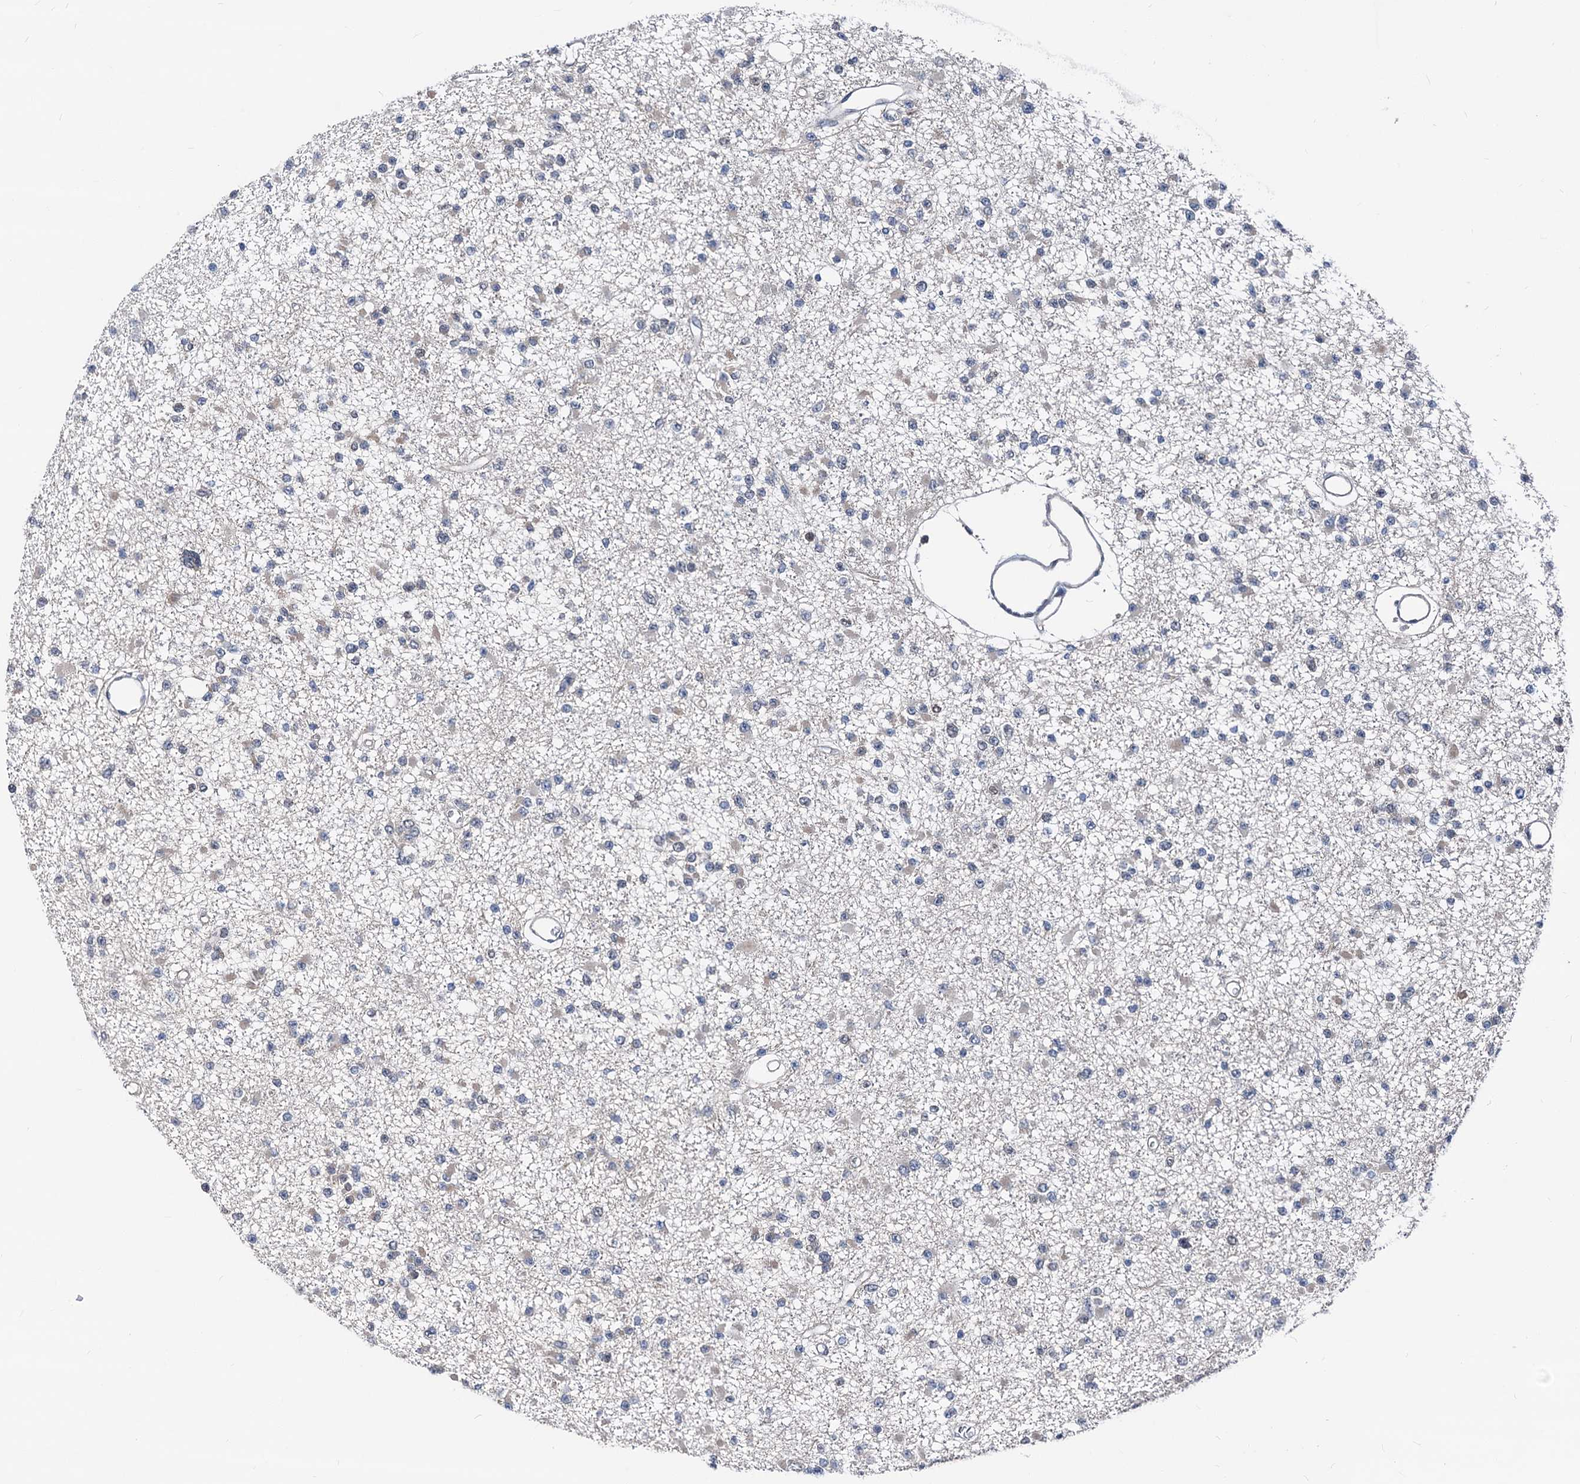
{"staining": {"intensity": "negative", "quantity": "none", "location": "none"}, "tissue": "glioma", "cell_type": "Tumor cells", "image_type": "cancer", "snomed": [{"axis": "morphology", "description": "Glioma, malignant, Low grade"}, {"axis": "topography", "description": "Brain"}], "caption": "Immunohistochemistry histopathology image of neoplastic tissue: human glioma stained with DAB (3,3'-diaminobenzidine) demonstrates no significant protein expression in tumor cells. (Stains: DAB (3,3'-diaminobenzidine) immunohistochemistry with hematoxylin counter stain, Microscopy: brightfield microscopy at high magnification).", "gene": "GLO1", "patient": {"sex": "female", "age": 22}}